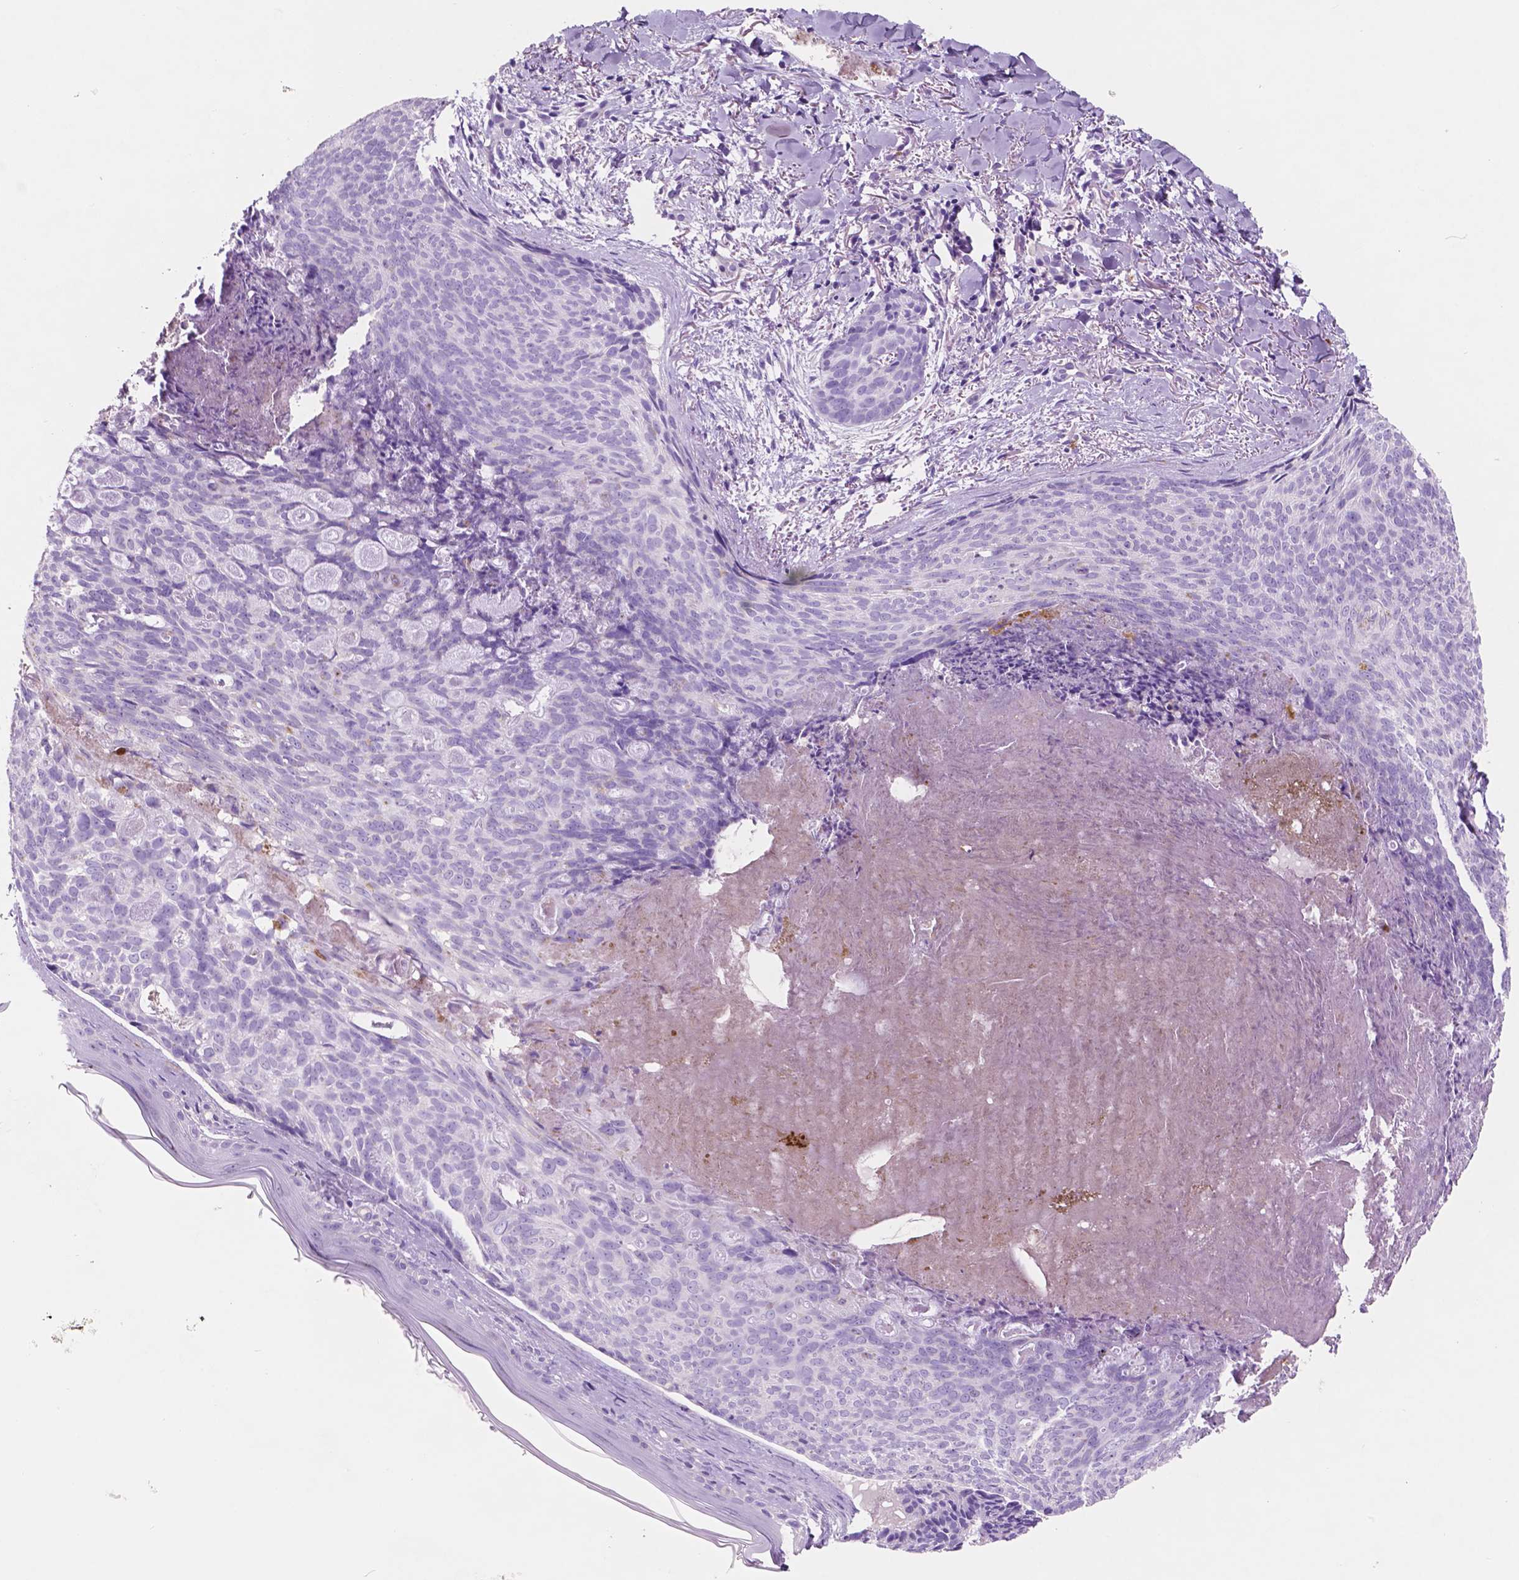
{"staining": {"intensity": "negative", "quantity": "none", "location": "none"}, "tissue": "skin cancer", "cell_type": "Tumor cells", "image_type": "cancer", "snomed": [{"axis": "morphology", "description": "Basal cell carcinoma"}, {"axis": "topography", "description": "Skin"}], "caption": "A photomicrograph of human skin basal cell carcinoma is negative for staining in tumor cells. (Immunohistochemistry (ihc), brightfield microscopy, high magnification).", "gene": "CUZD1", "patient": {"sex": "female", "age": 82}}